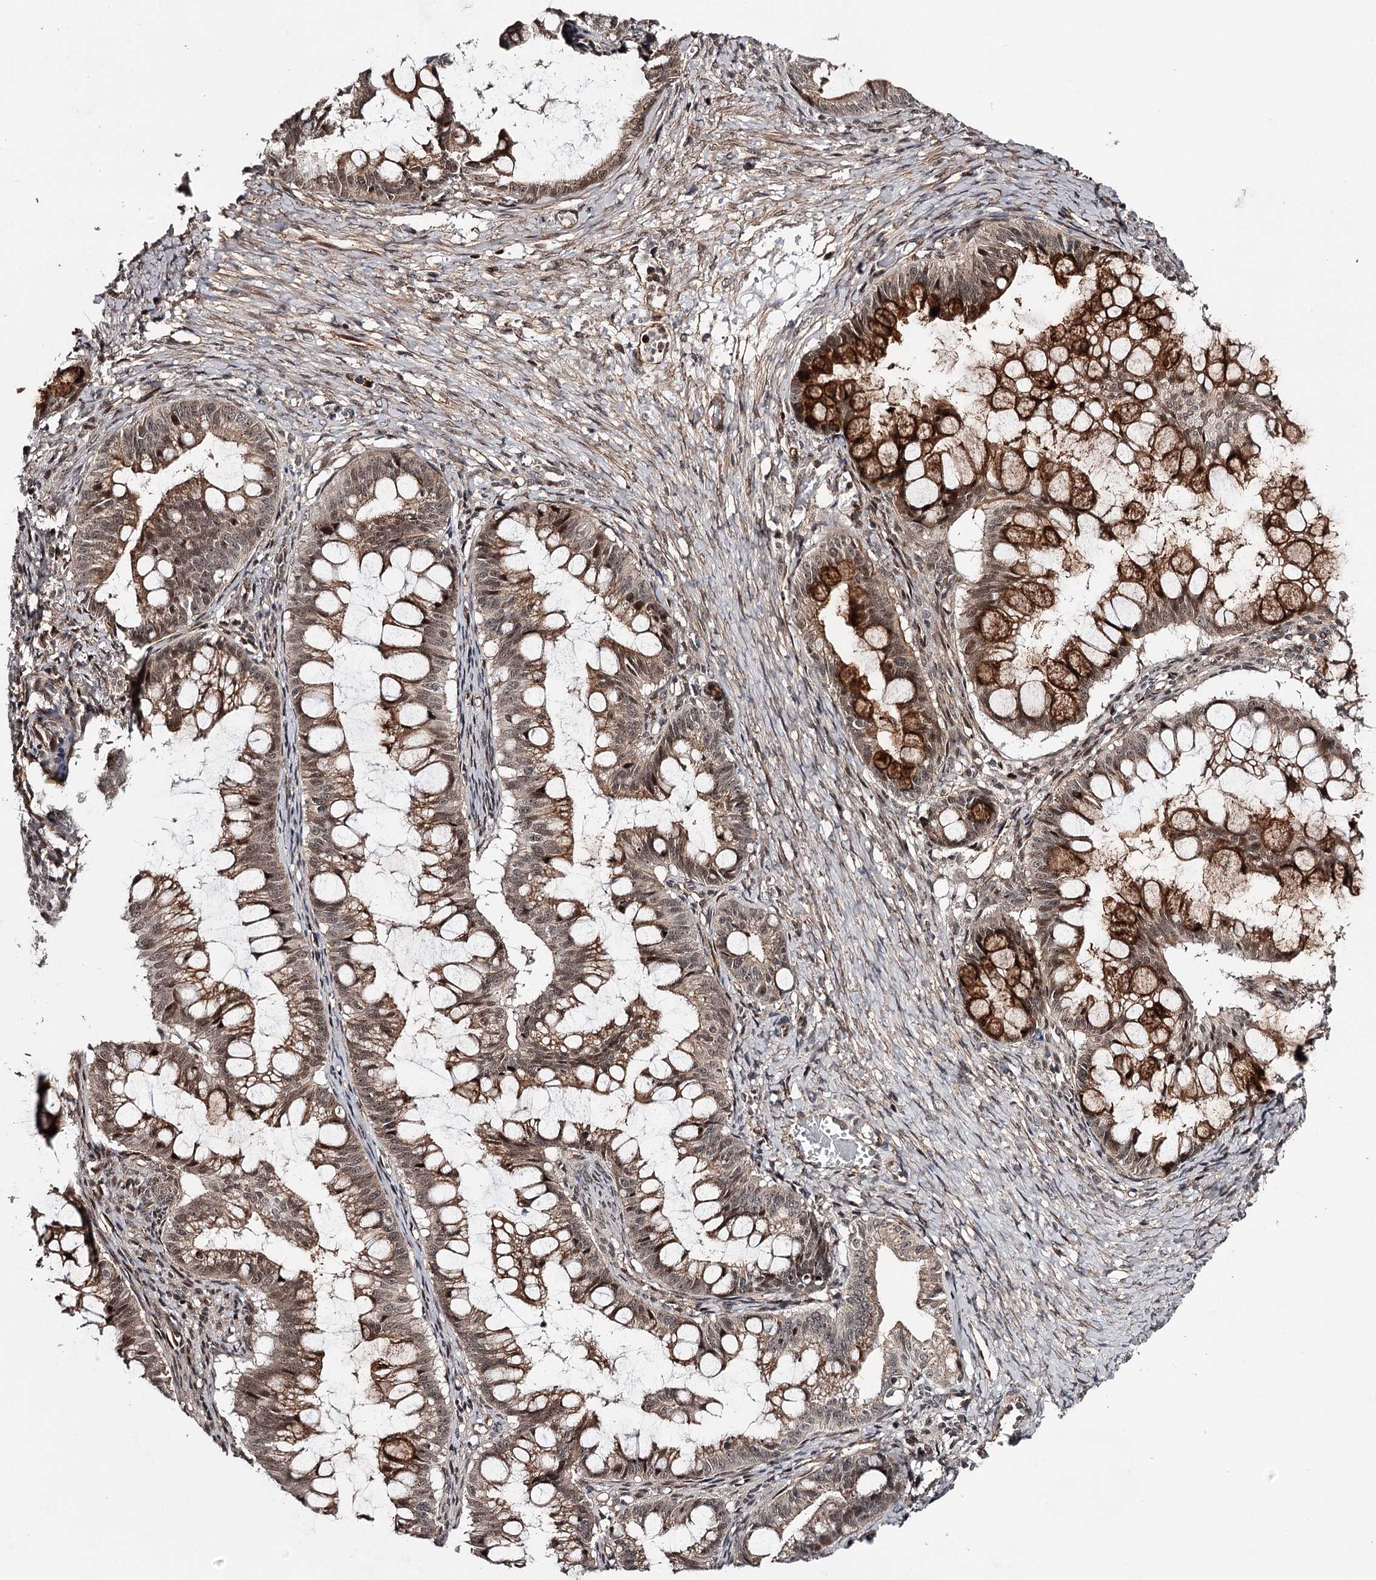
{"staining": {"intensity": "moderate", "quantity": ">75%", "location": "cytoplasmic/membranous,nuclear"}, "tissue": "ovarian cancer", "cell_type": "Tumor cells", "image_type": "cancer", "snomed": [{"axis": "morphology", "description": "Cystadenocarcinoma, mucinous, NOS"}, {"axis": "topography", "description": "Ovary"}], "caption": "Human mucinous cystadenocarcinoma (ovarian) stained with a protein marker exhibits moderate staining in tumor cells.", "gene": "TTC33", "patient": {"sex": "female", "age": 73}}